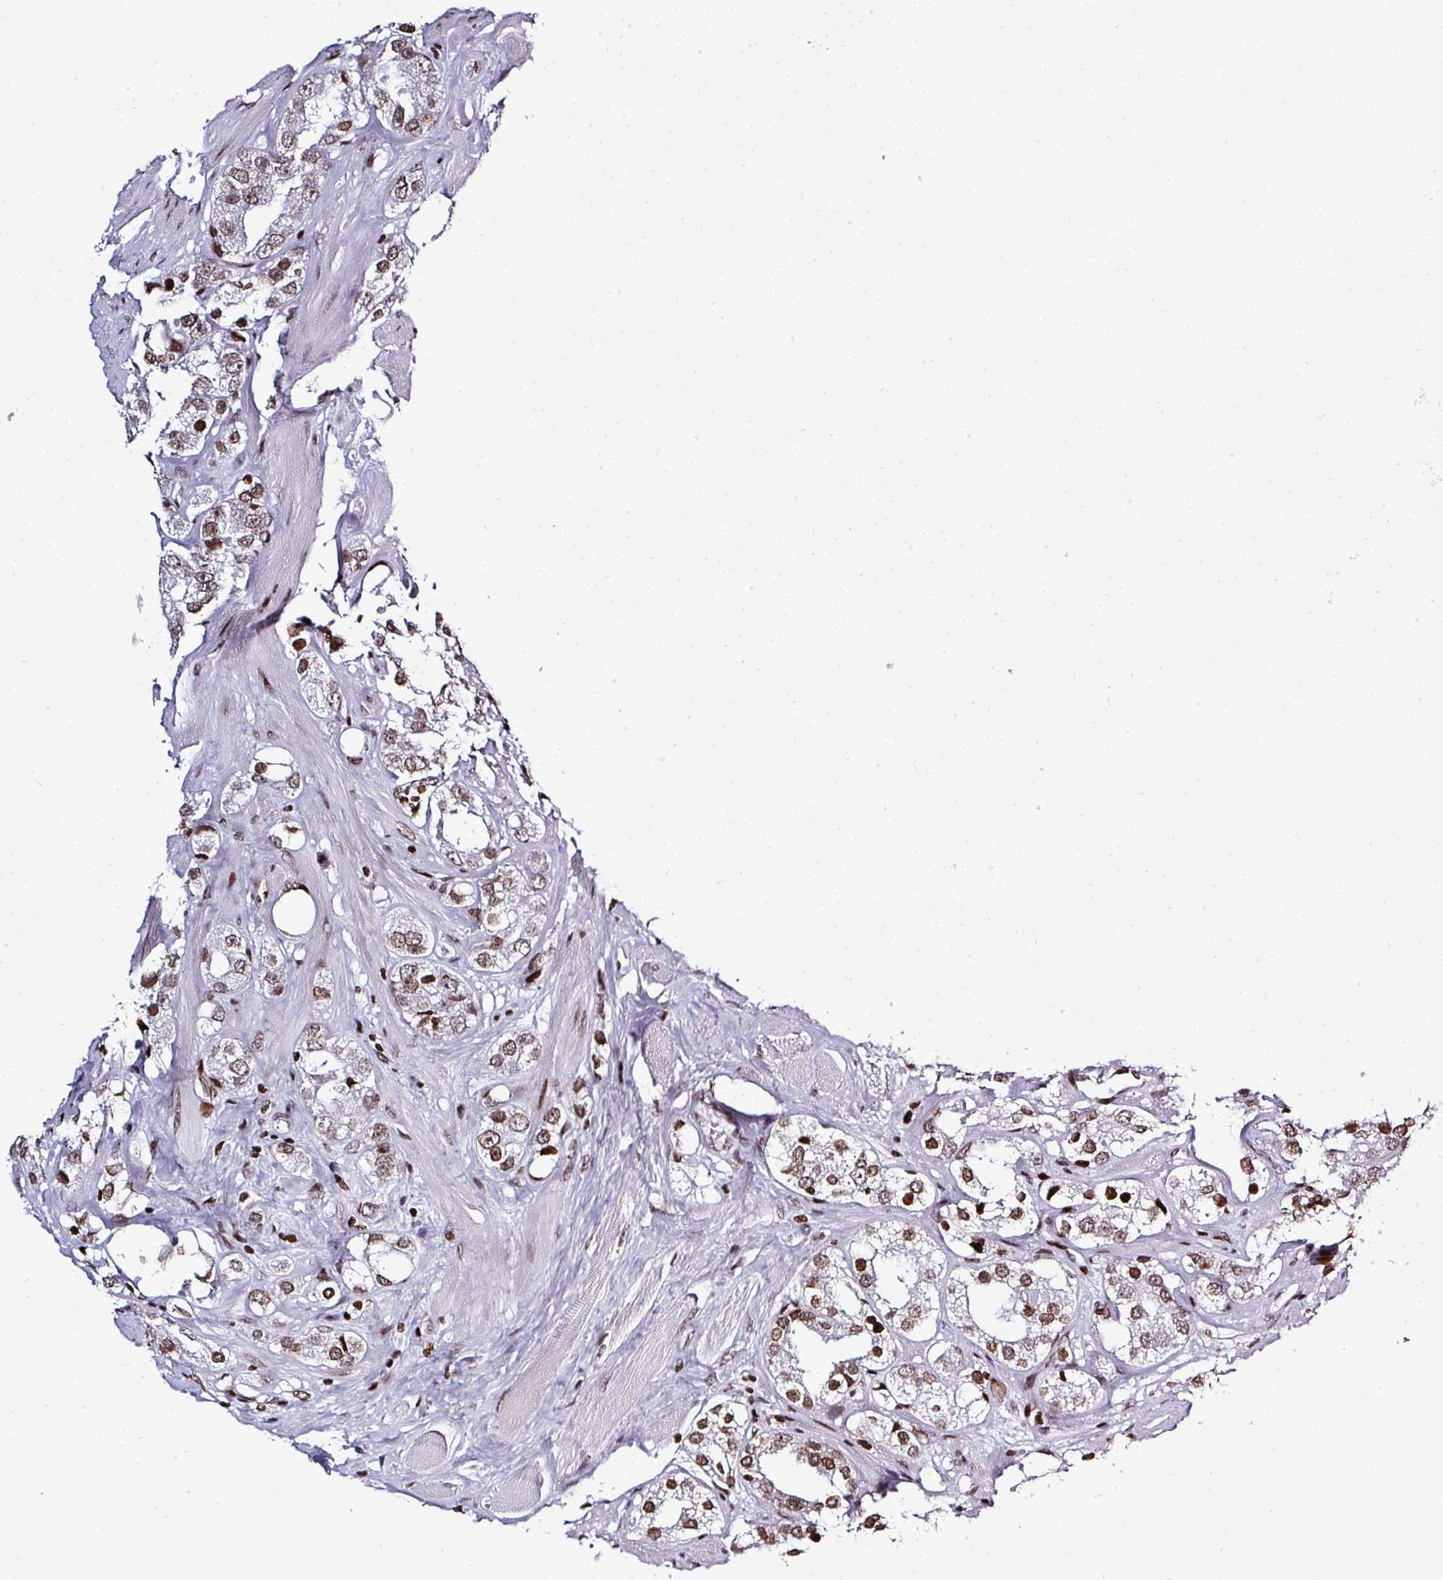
{"staining": {"intensity": "moderate", "quantity": ">75%", "location": "nuclear"}, "tissue": "prostate cancer", "cell_type": "Tumor cells", "image_type": "cancer", "snomed": [{"axis": "morphology", "description": "Adenocarcinoma, NOS"}, {"axis": "topography", "description": "Prostate"}], "caption": "Prostate cancer stained with a protein marker demonstrates moderate staining in tumor cells.", "gene": "RASL11A", "patient": {"sex": "male", "age": 79}}